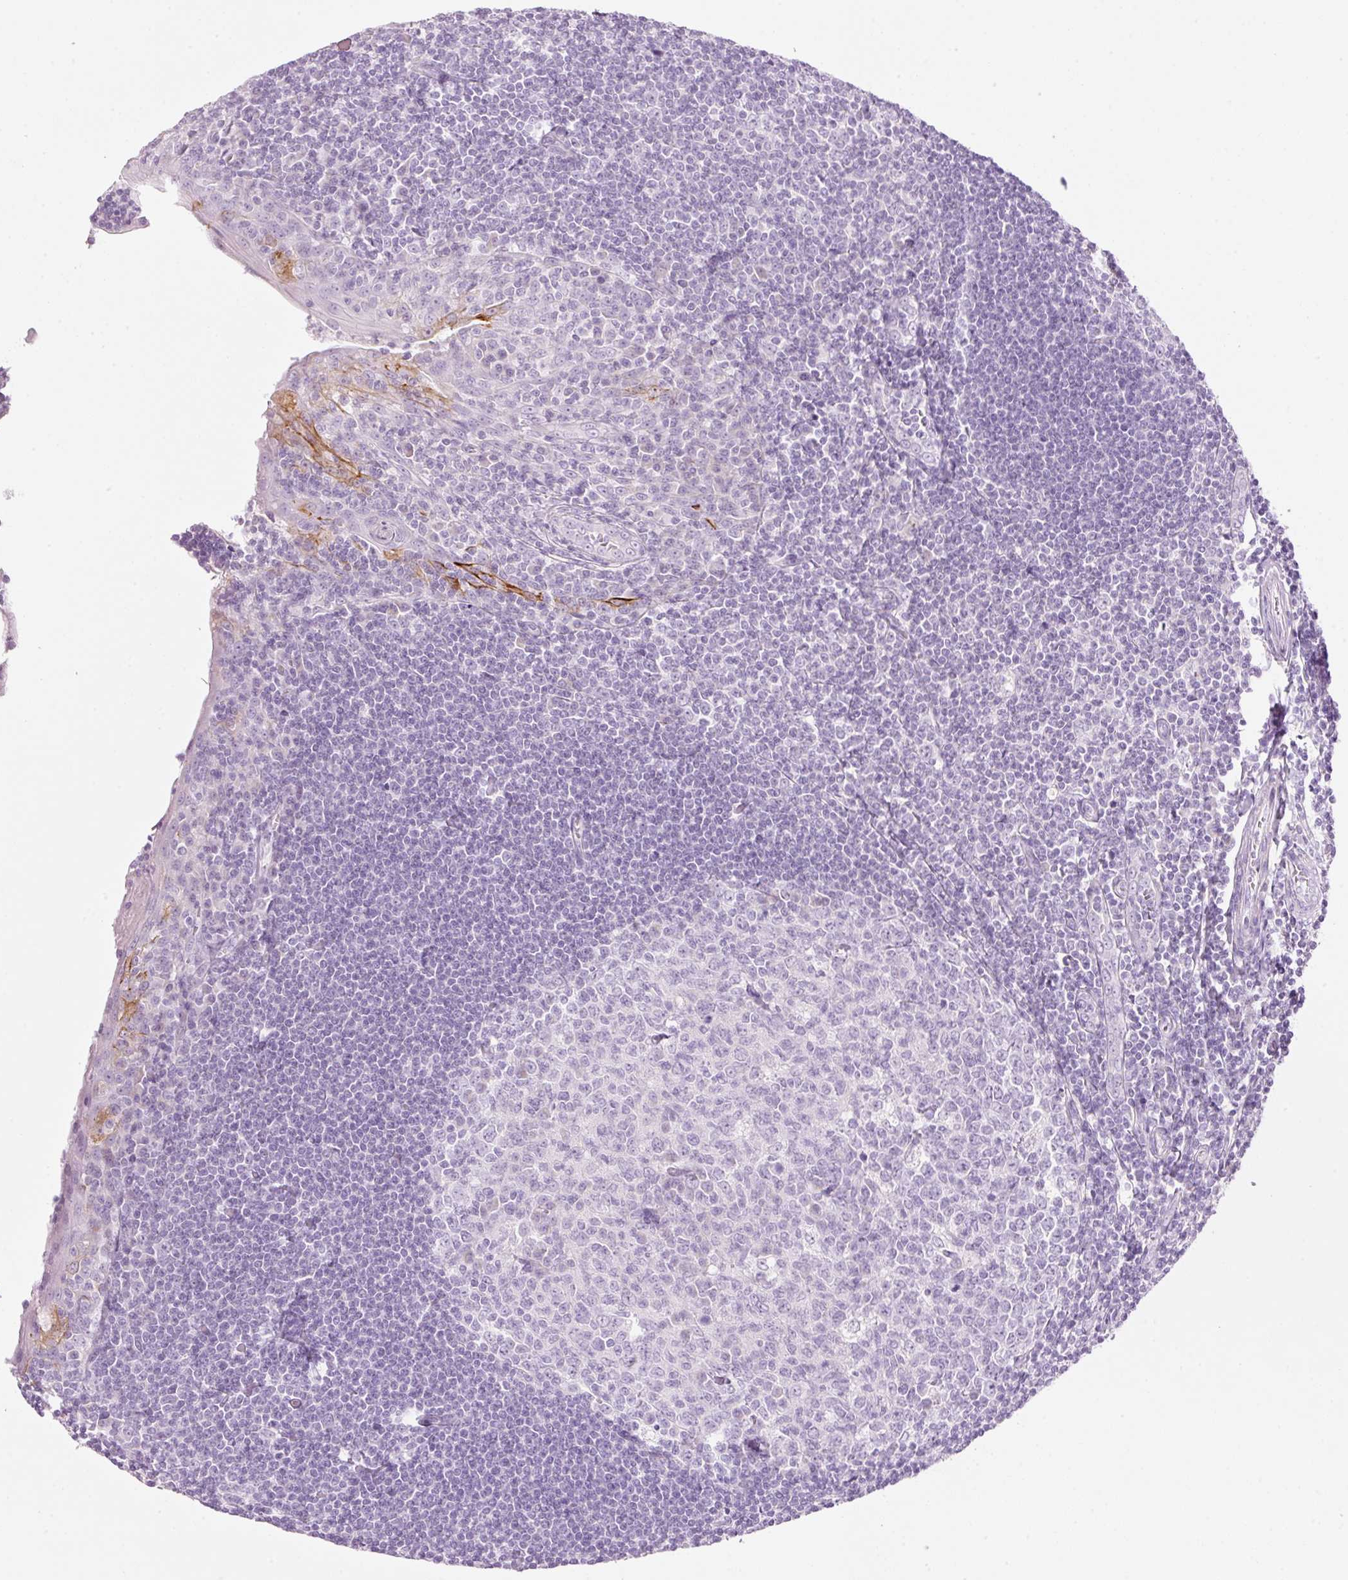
{"staining": {"intensity": "negative", "quantity": "none", "location": "none"}, "tissue": "tonsil", "cell_type": "Germinal center cells", "image_type": "normal", "snomed": [{"axis": "morphology", "description": "Normal tissue, NOS"}, {"axis": "topography", "description": "Tonsil"}], "caption": "Tonsil stained for a protein using immunohistochemistry exhibits no positivity germinal center cells.", "gene": "CARD16", "patient": {"sex": "male", "age": 27}}